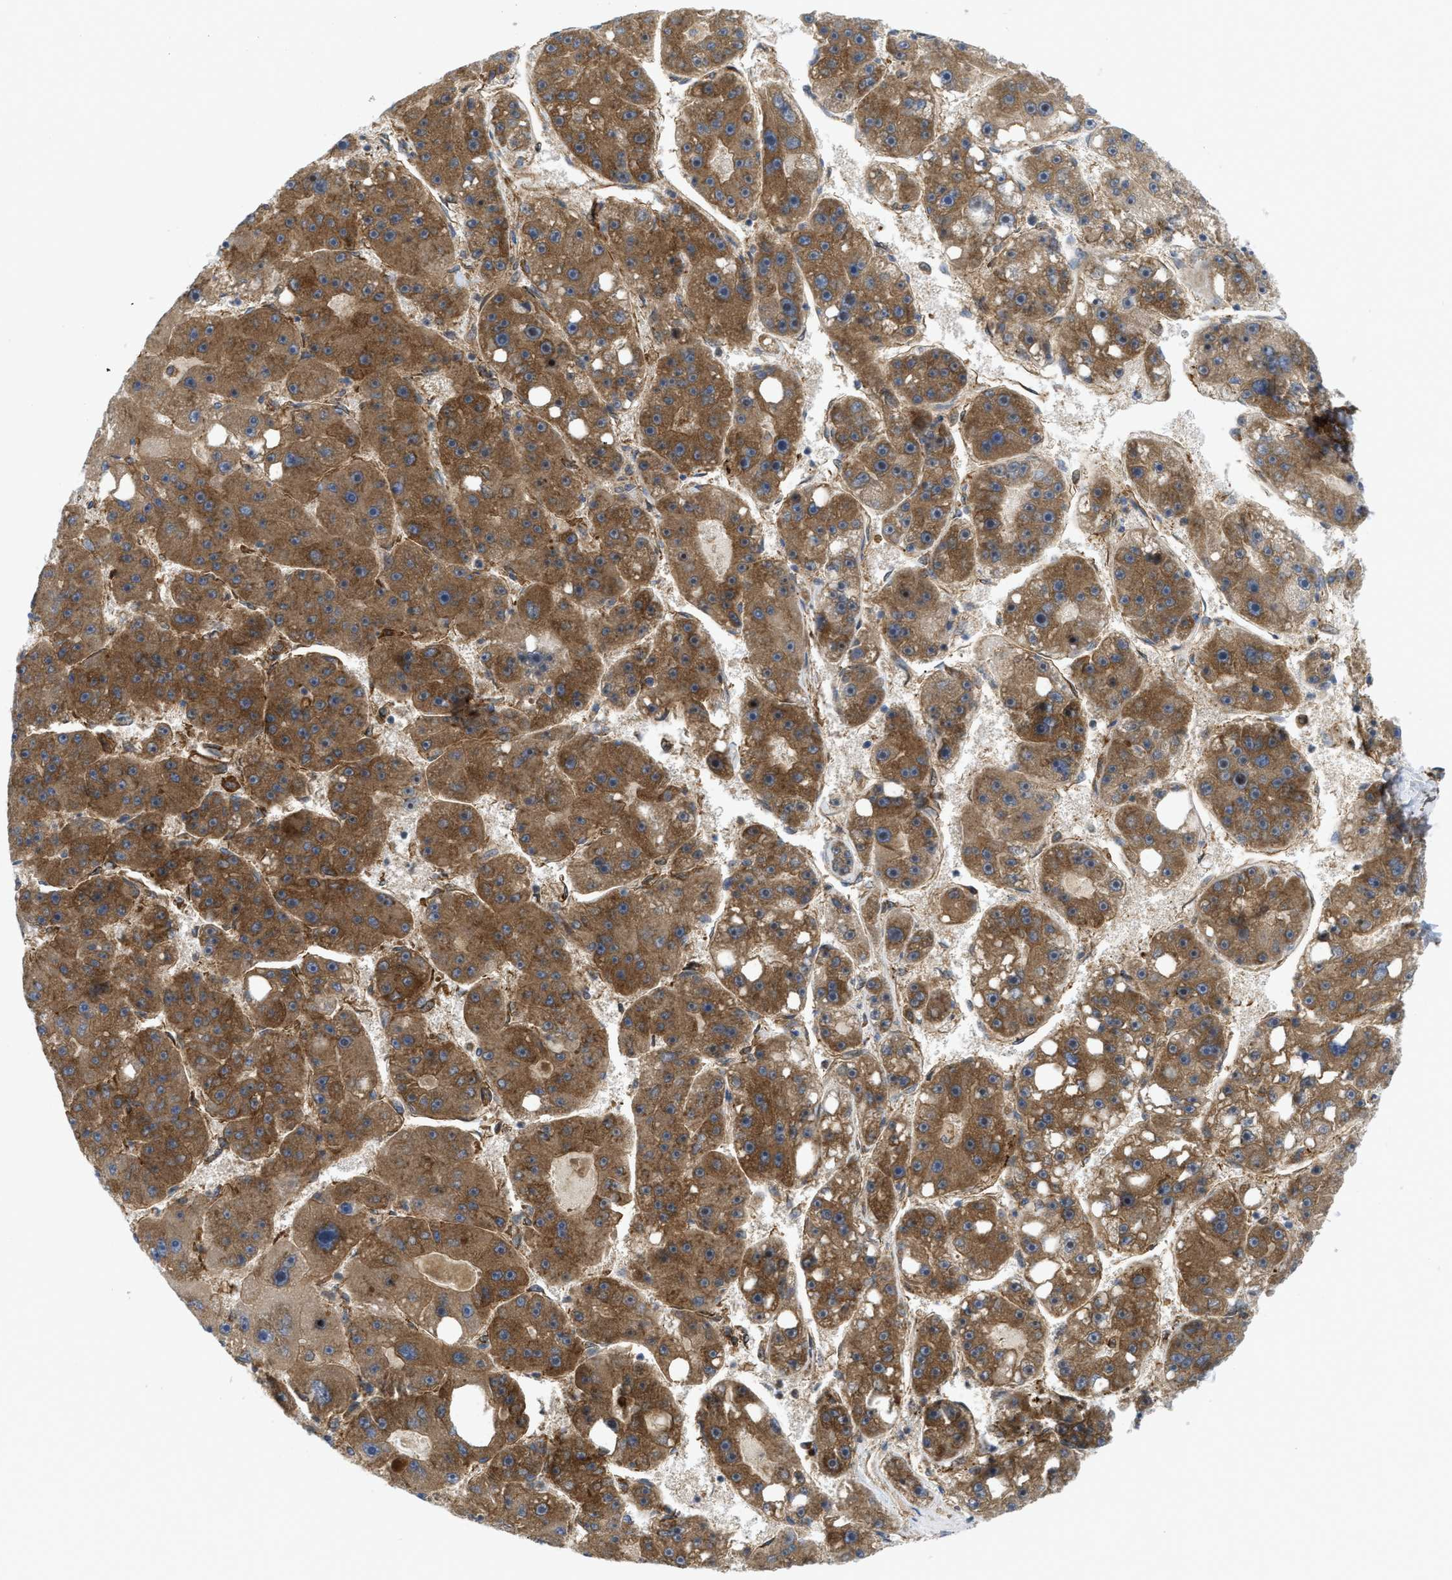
{"staining": {"intensity": "strong", "quantity": ">75%", "location": "cytoplasmic/membranous"}, "tissue": "liver cancer", "cell_type": "Tumor cells", "image_type": "cancer", "snomed": [{"axis": "morphology", "description": "Carcinoma, Hepatocellular, NOS"}, {"axis": "topography", "description": "Liver"}], "caption": "This is a histology image of immunohistochemistry staining of hepatocellular carcinoma (liver), which shows strong staining in the cytoplasmic/membranous of tumor cells.", "gene": "PICALM", "patient": {"sex": "female", "age": 61}}